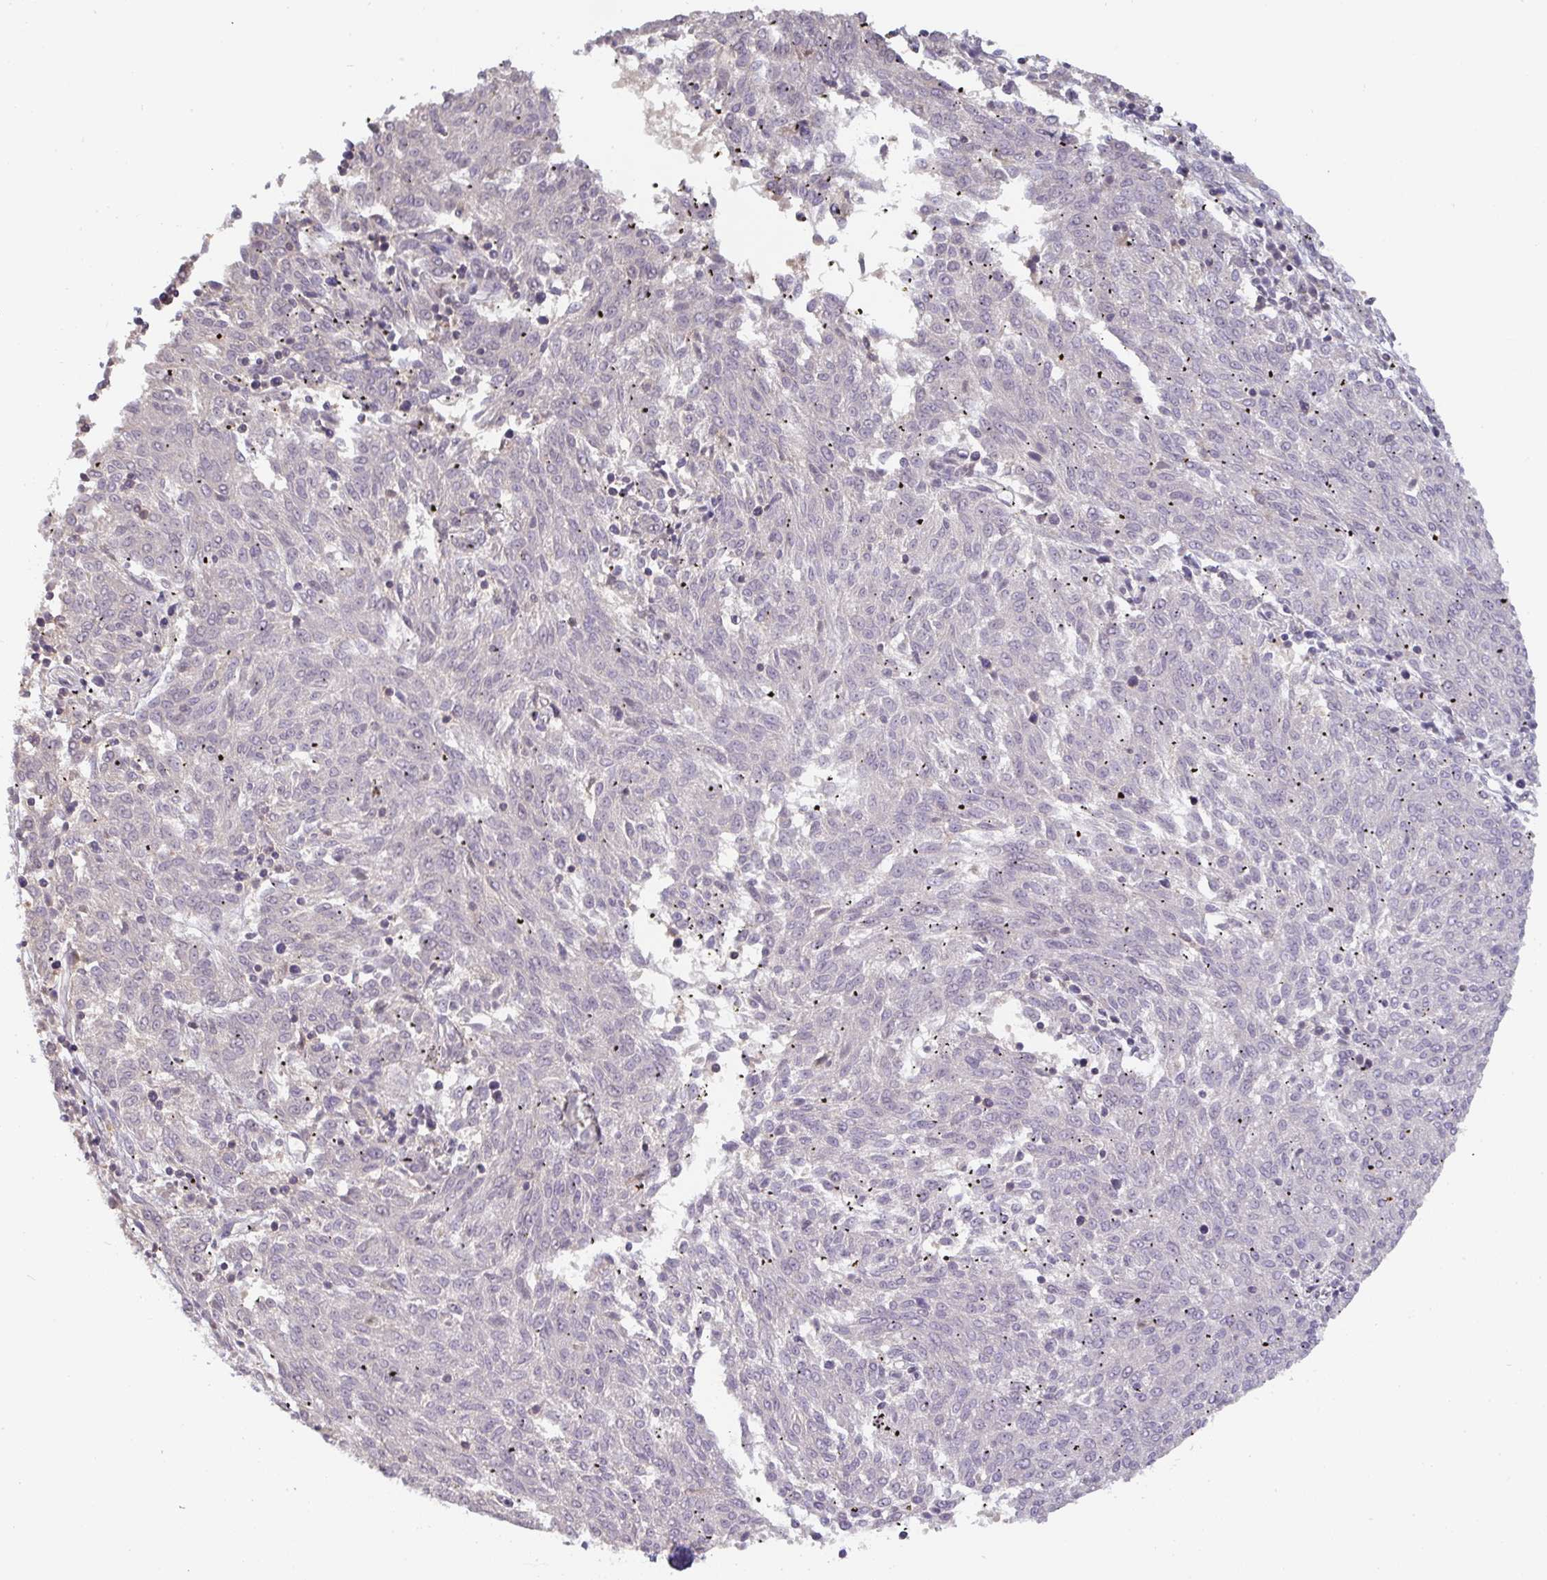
{"staining": {"intensity": "negative", "quantity": "none", "location": "none"}, "tissue": "melanoma", "cell_type": "Tumor cells", "image_type": "cancer", "snomed": [{"axis": "morphology", "description": "Malignant melanoma, NOS"}, {"axis": "topography", "description": "Skin"}], "caption": "There is no significant positivity in tumor cells of melanoma.", "gene": "GSDMB", "patient": {"sex": "female", "age": 72}}